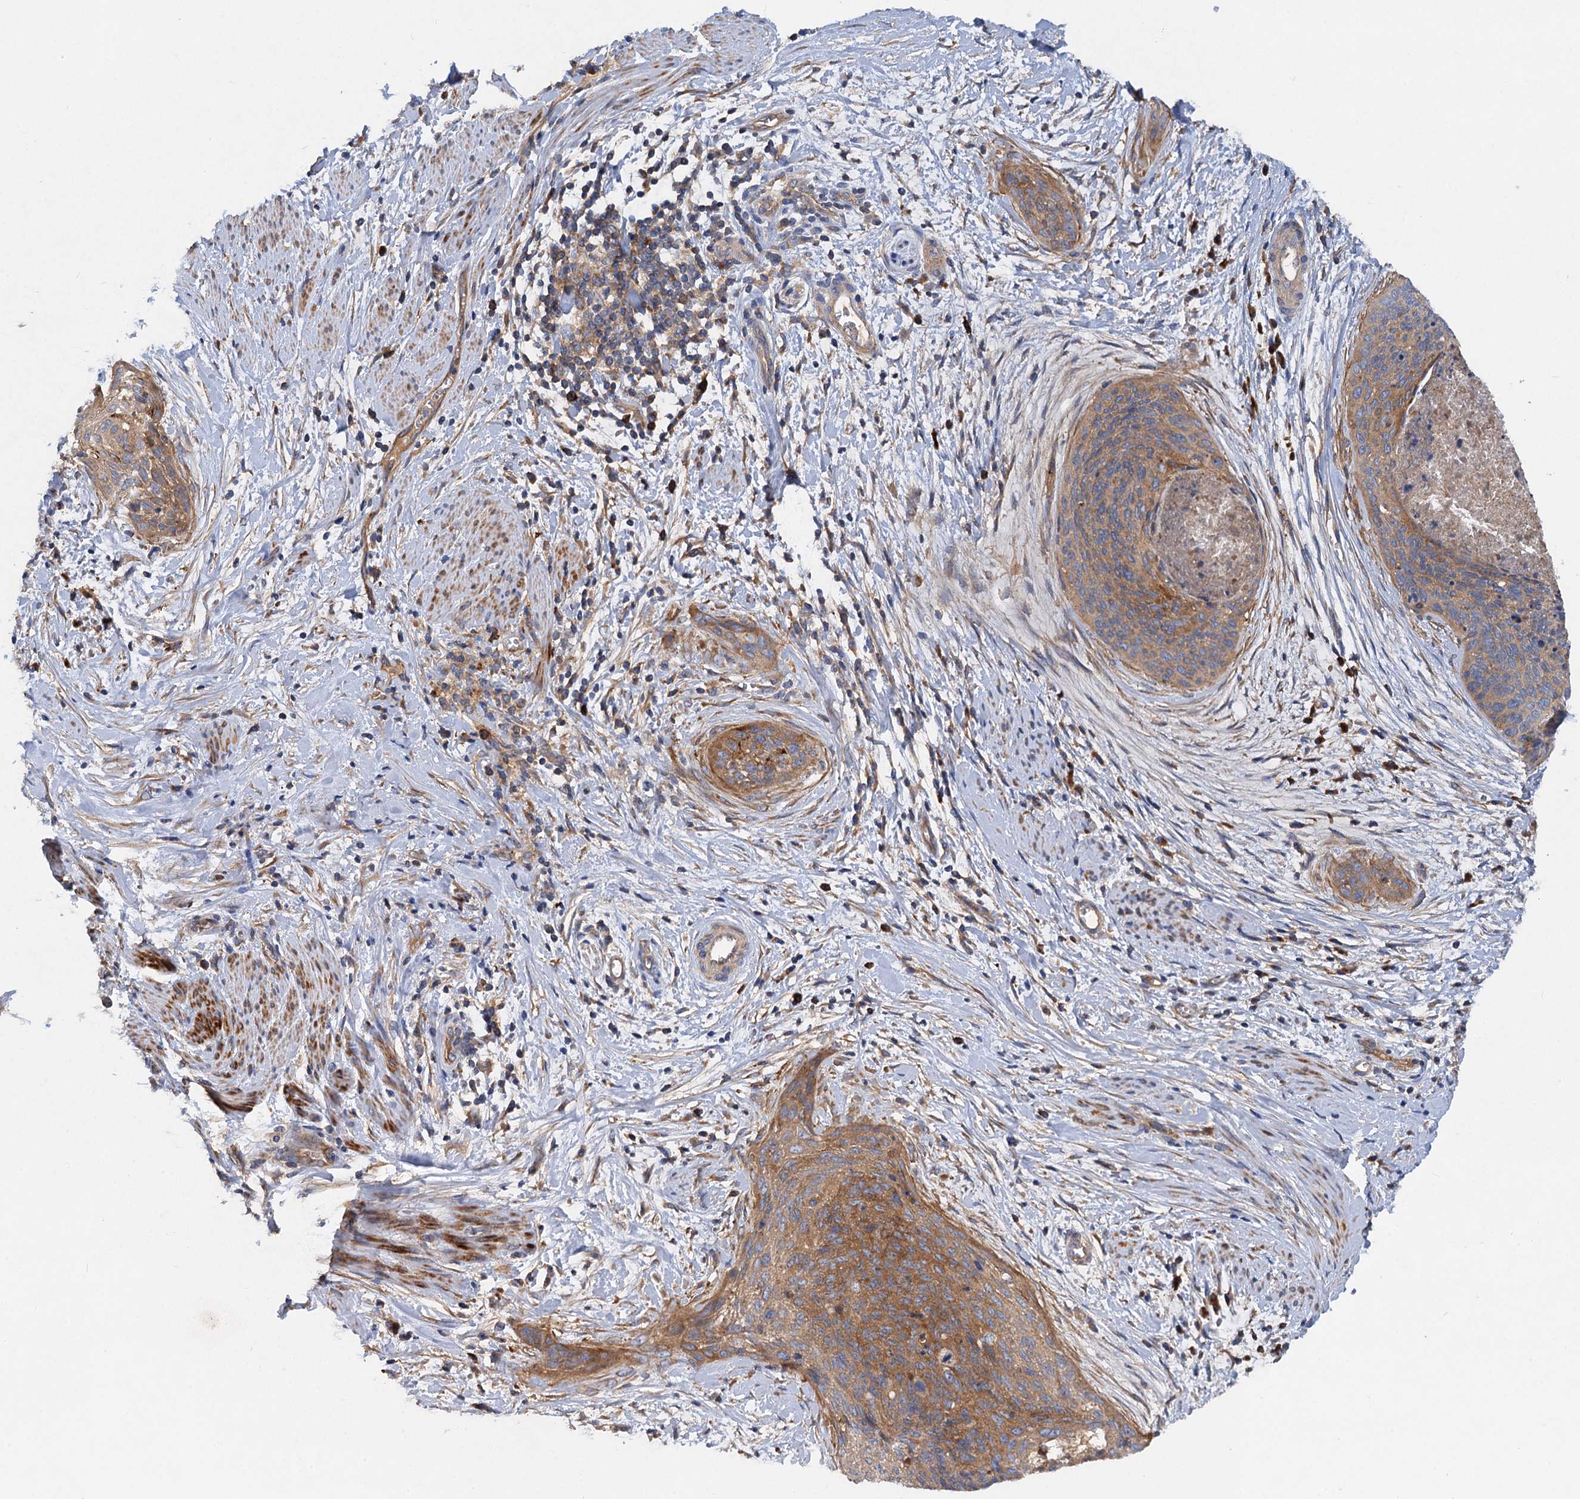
{"staining": {"intensity": "moderate", "quantity": ">75%", "location": "cytoplasmic/membranous"}, "tissue": "cervical cancer", "cell_type": "Tumor cells", "image_type": "cancer", "snomed": [{"axis": "morphology", "description": "Squamous cell carcinoma, NOS"}, {"axis": "topography", "description": "Cervix"}], "caption": "There is medium levels of moderate cytoplasmic/membranous positivity in tumor cells of squamous cell carcinoma (cervical), as demonstrated by immunohistochemical staining (brown color).", "gene": "ALKBH7", "patient": {"sex": "female", "age": 55}}